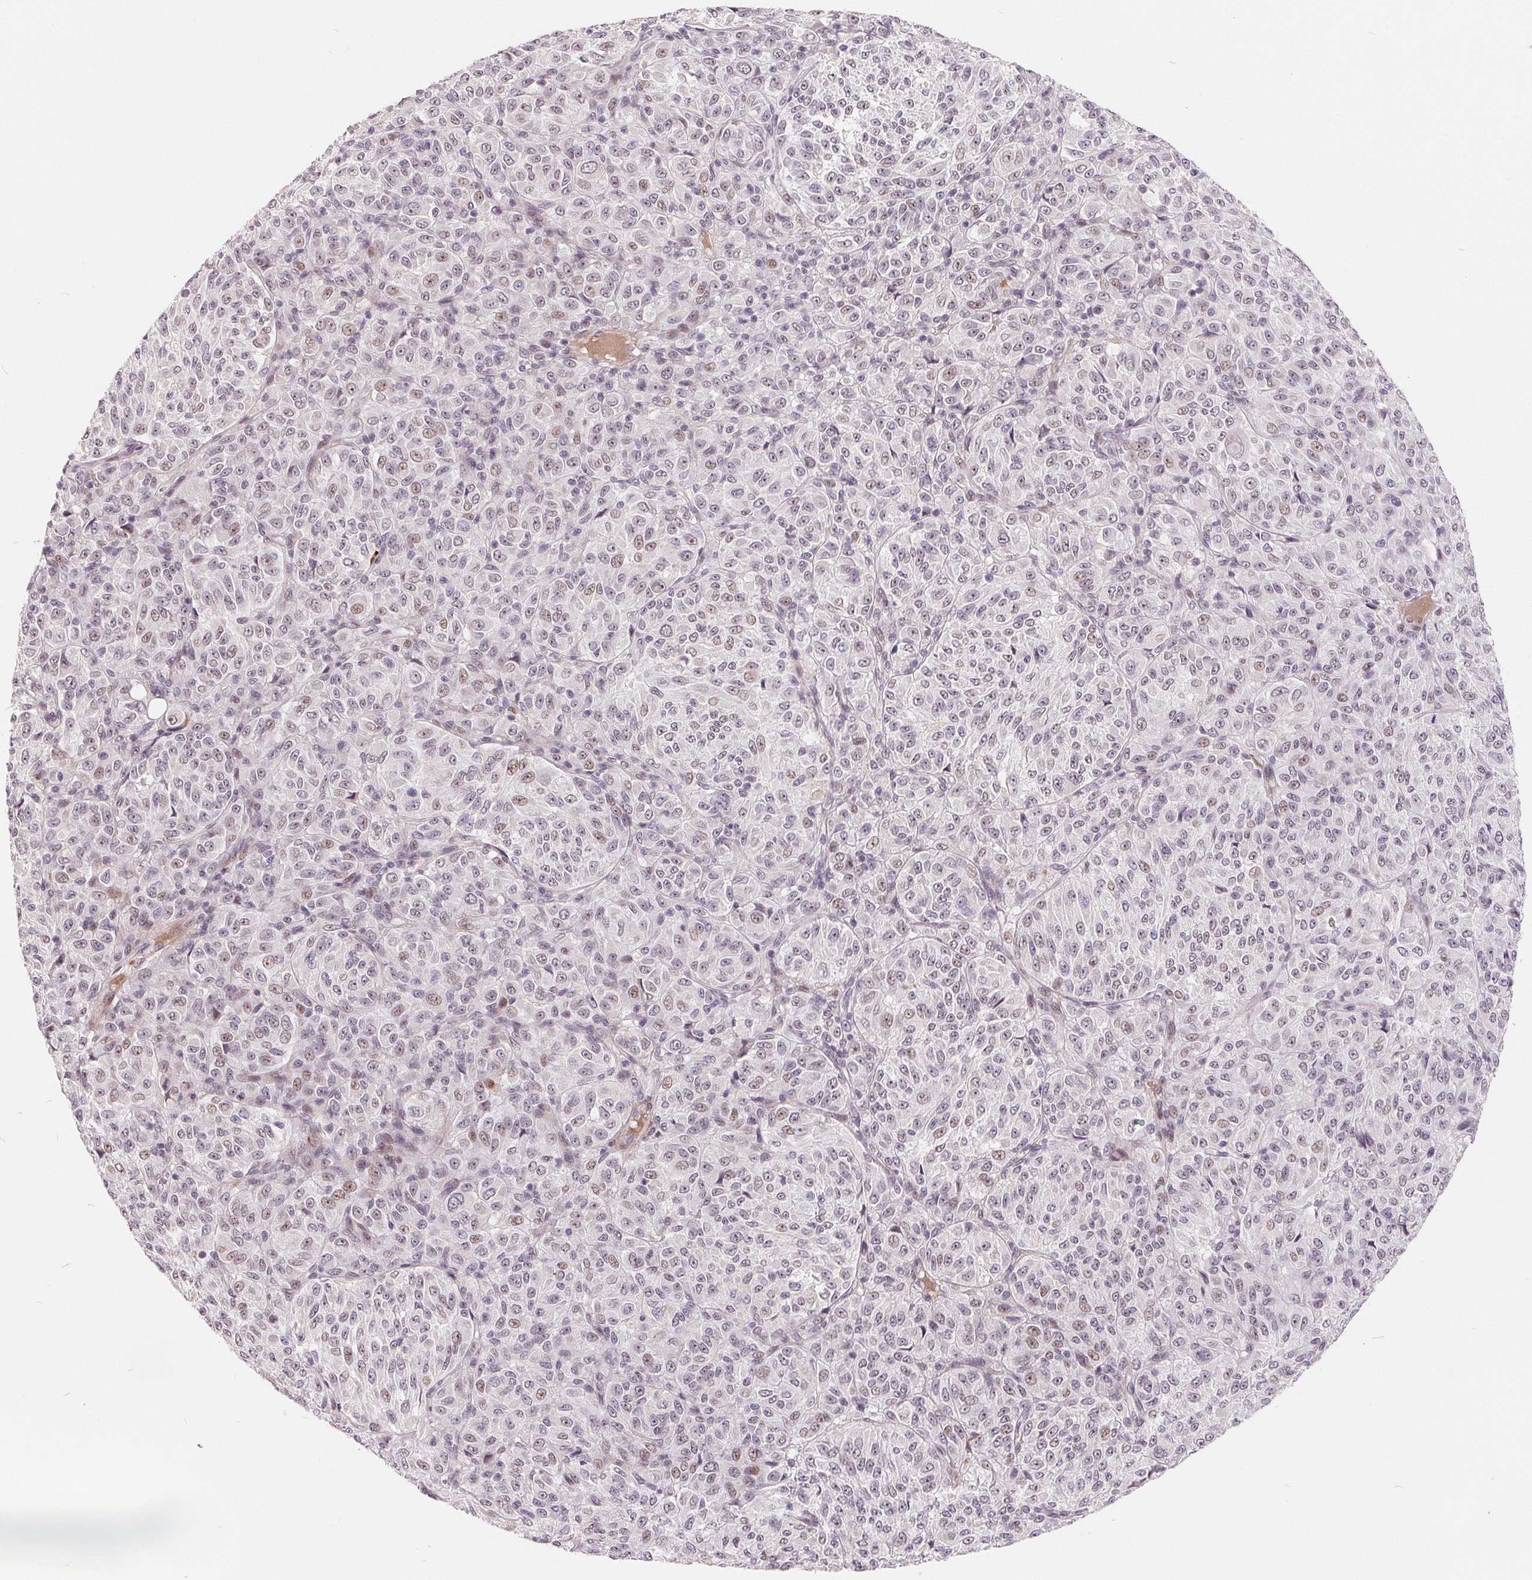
{"staining": {"intensity": "moderate", "quantity": "25%-75%", "location": "nuclear"}, "tissue": "melanoma", "cell_type": "Tumor cells", "image_type": "cancer", "snomed": [{"axis": "morphology", "description": "Malignant melanoma, Metastatic site"}, {"axis": "topography", "description": "Brain"}], "caption": "Immunohistochemistry (IHC) photomicrograph of neoplastic tissue: human melanoma stained using IHC shows medium levels of moderate protein expression localized specifically in the nuclear of tumor cells, appearing as a nuclear brown color.", "gene": "NRG2", "patient": {"sex": "female", "age": 56}}